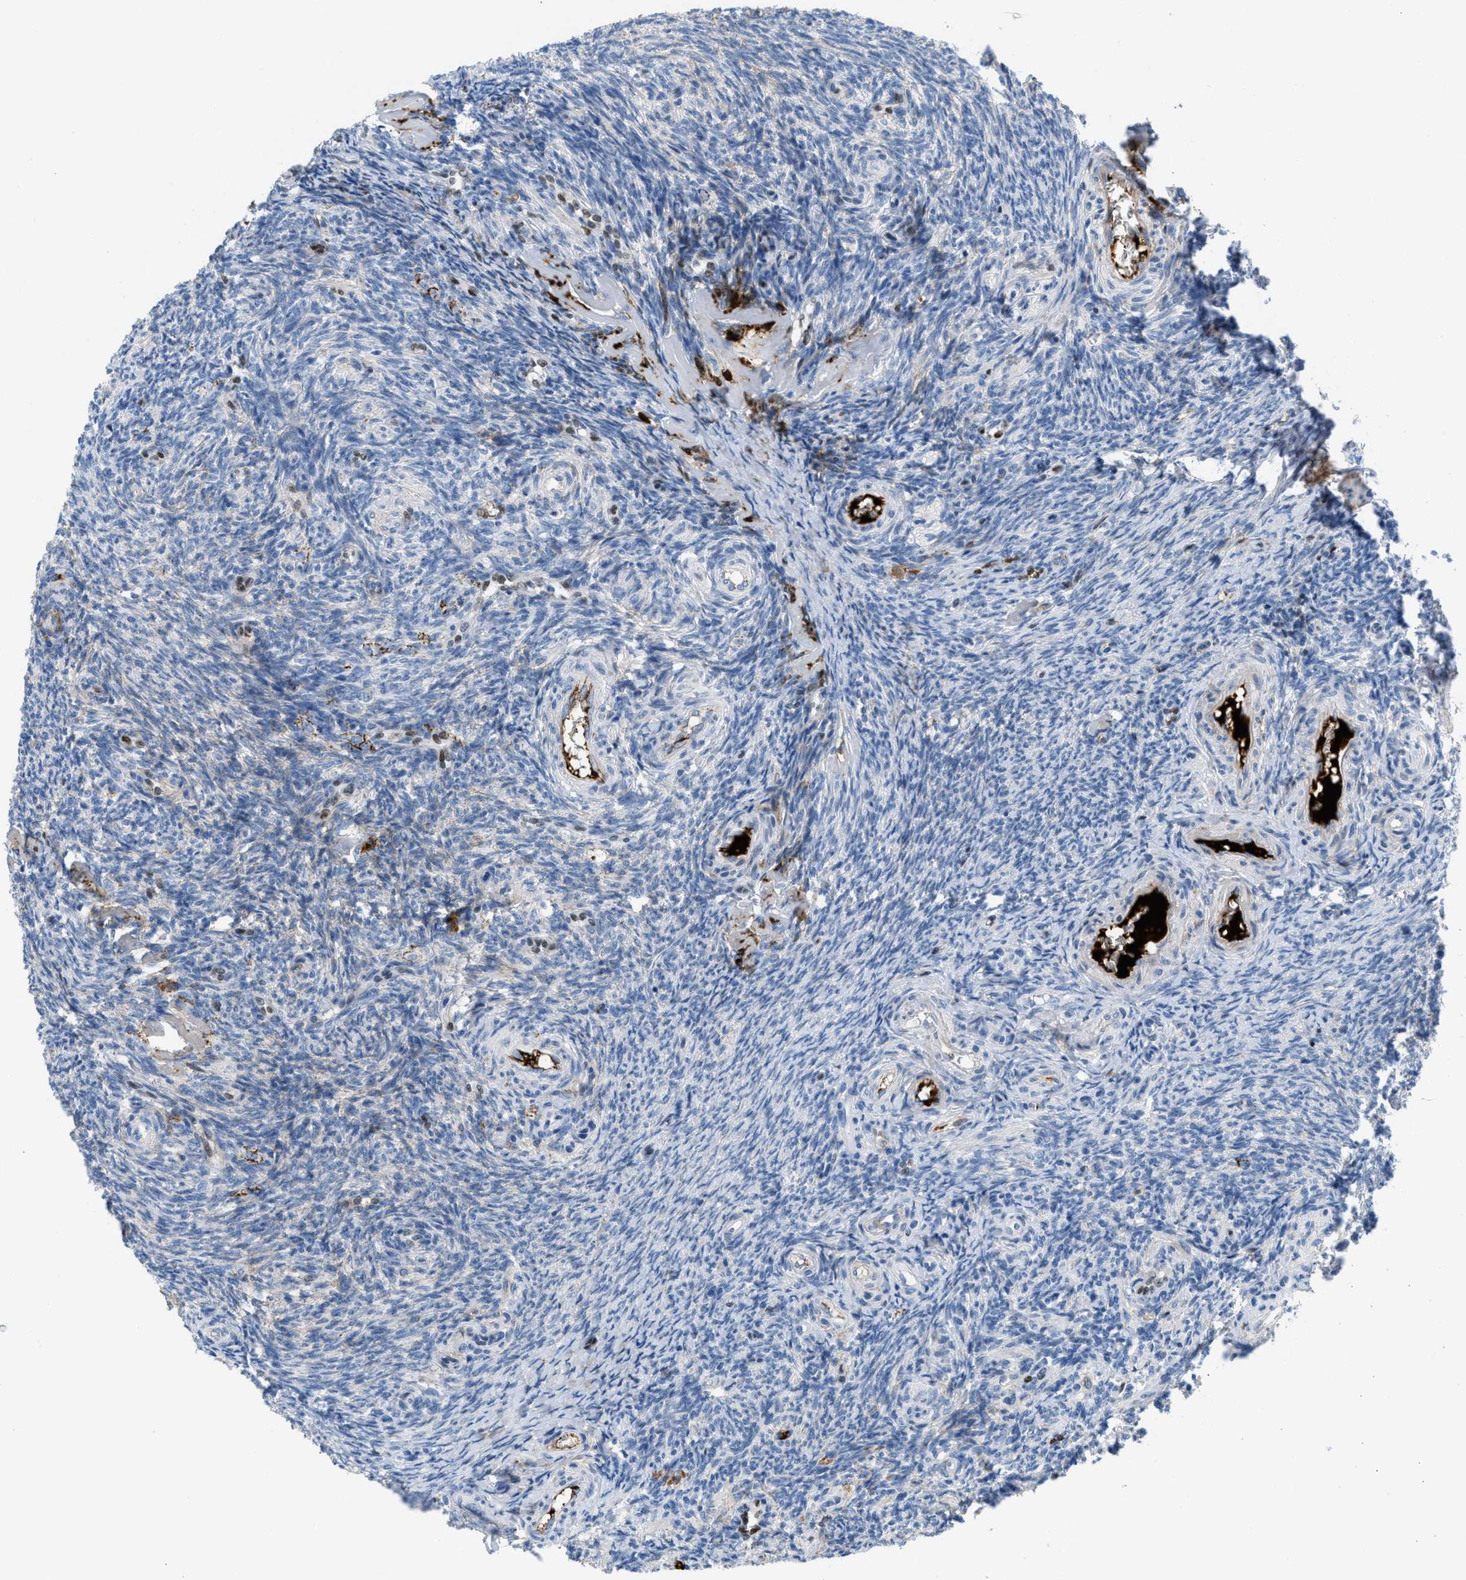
{"staining": {"intensity": "negative", "quantity": "none", "location": "none"}, "tissue": "ovary", "cell_type": "Follicle cells", "image_type": "normal", "snomed": [{"axis": "morphology", "description": "Normal tissue, NOS"}, {"axis": "topography", "description": "Ovary"}], "caption": "High power microscopy micrograph of an immunohistochemistry histopathology image of normal ovary, revealing no significant positivity in follicle cells. Nuclei are stained in blue.", "gene": "LEF1", "patient": {"sex": "female", "age": 41}}